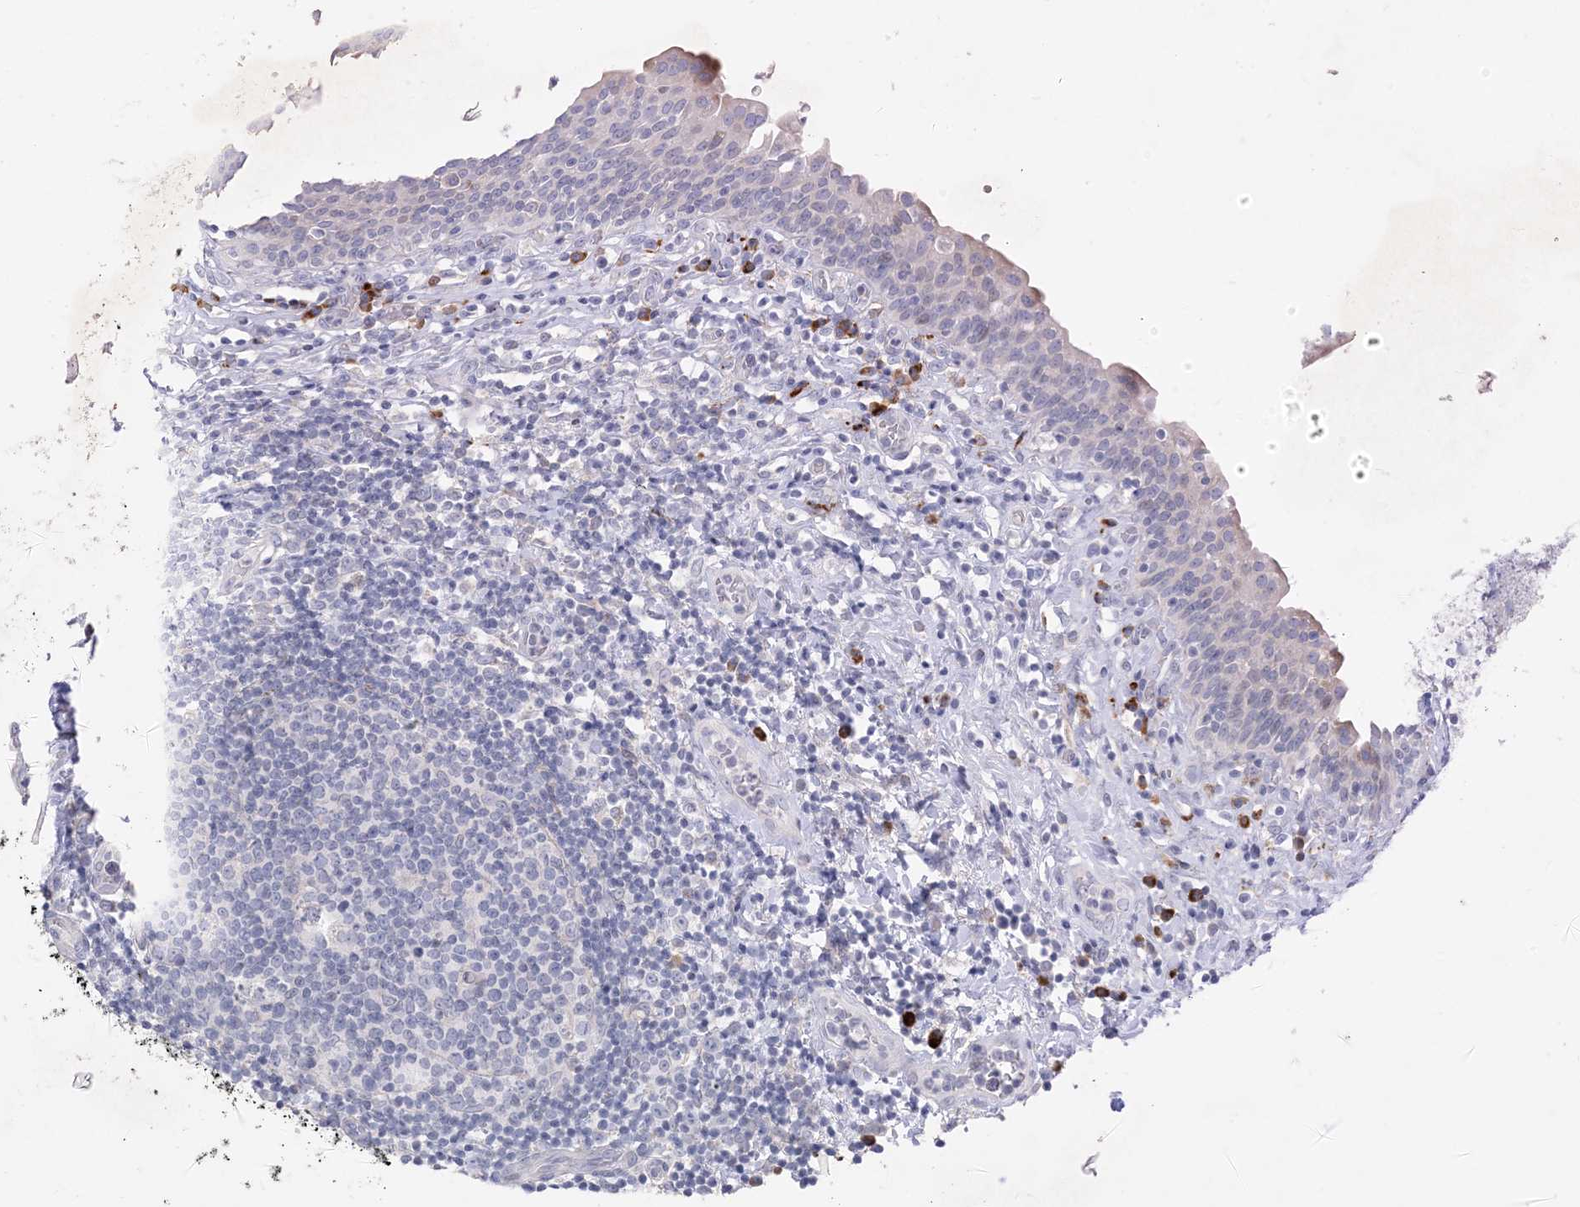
{"staining": {"intensity": "negative", "quantity": "none", "location": "none"}, "tissue": "urinary bladder", "cell_type": "Urothelial cells", "image_type": "normal", "snomed": [{"axis": "morphology", "description": "Normal tissue, NOS"}, {"axis": "topography", "description": "Urinary bladder"}], "caption": "IHC of normal urinary bladder reveals no staining in urothelial cells. Nuclei are stained in blue.", "gene": "ZNF385D", "patient": {"sex": "male", "age": 83}}